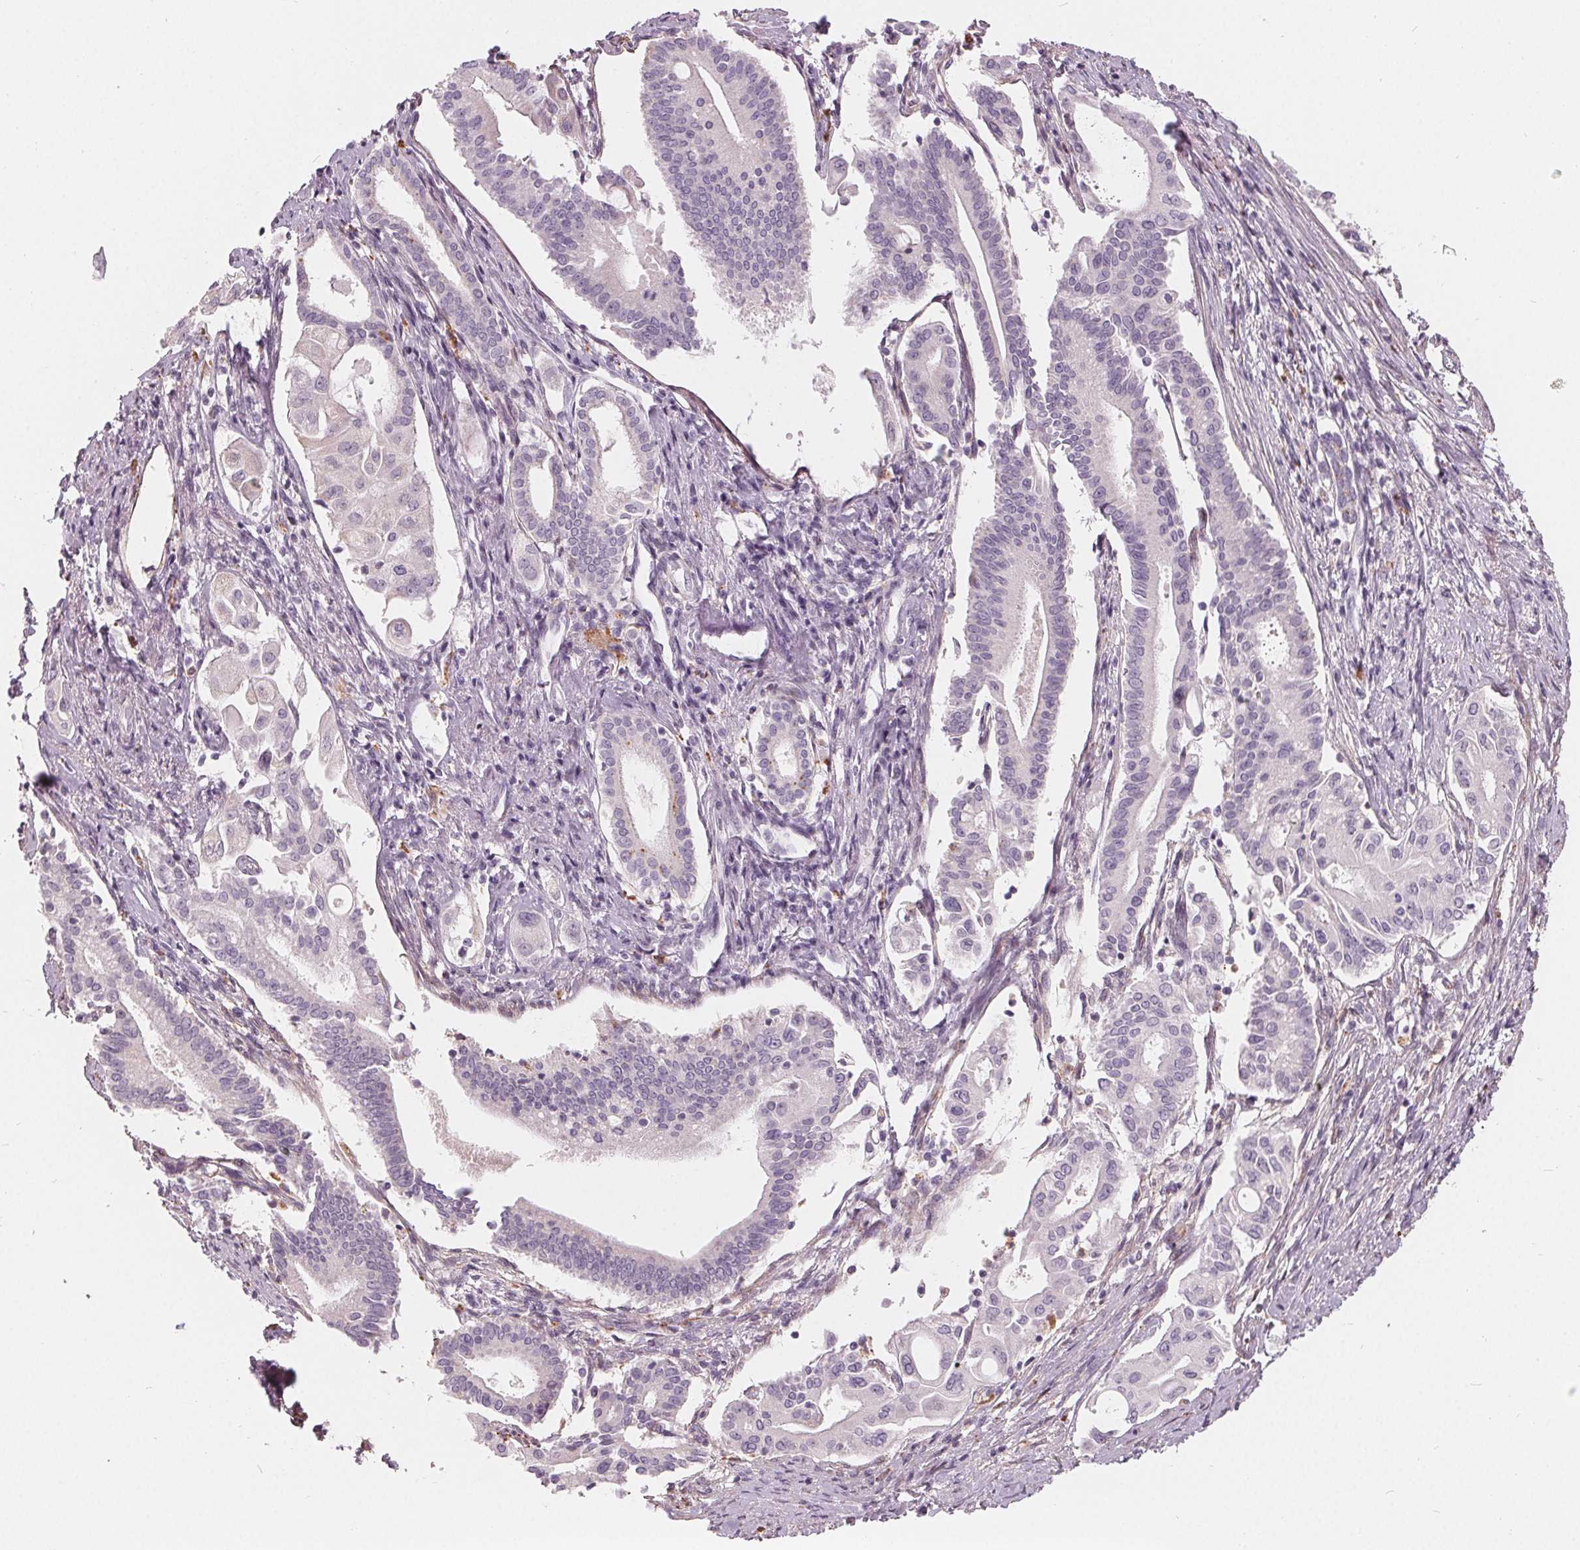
{"staining": {"intensity": "negative", "quantity": "none", "location": "none"}, "tissue": "pancreatic cancer", "cell_type": "Tumor cells", "image_type": "cancer", "snomed": [{"axis": "morphology", "description": "Adenocarcinoma, NOS"}, {"axis": "topography", "description": "Pancreas"}], "caption": "Adenocarcinoma (pancreatic) stained for a protein using immunohistochemistry reveals no staining tumor cells.", "gene": "HOPX", "patient": {"sex": "female", "age": 68}}